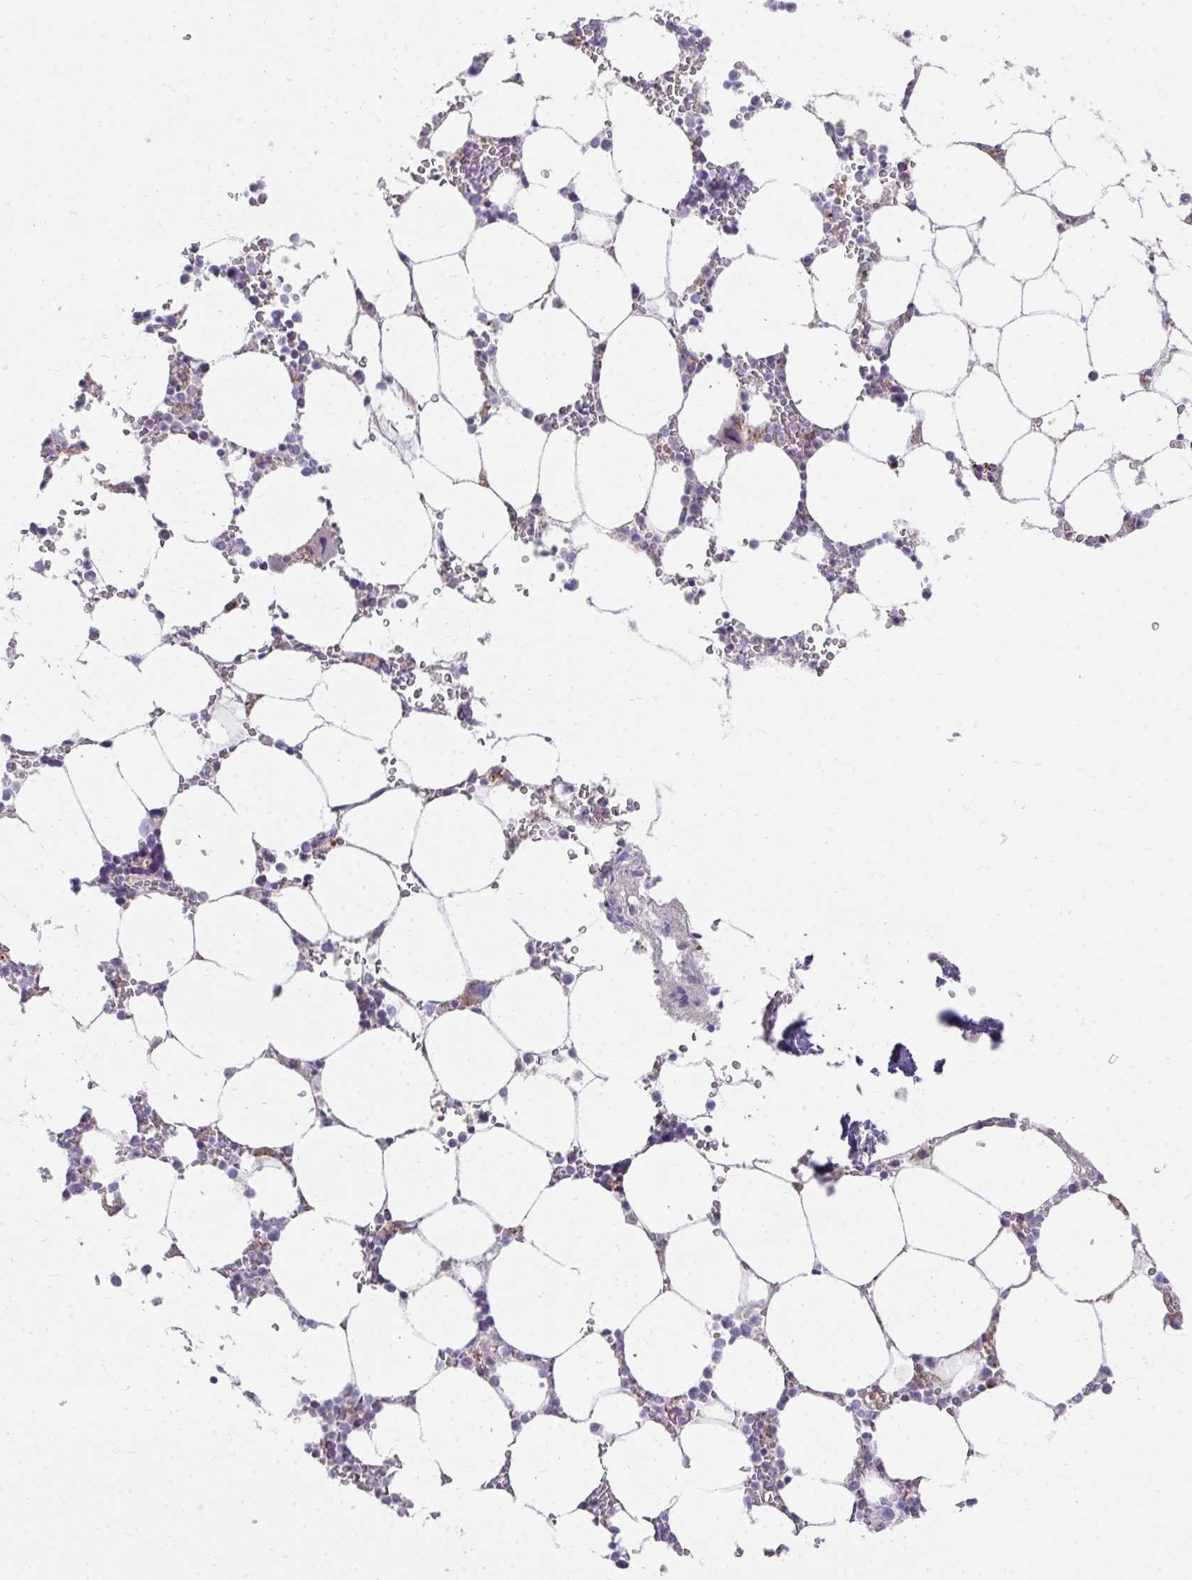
{"staining": {"intensity": "moderate", "quantity": "<25%", "location": "cytoplasmic/membranous"}, "tissue": "bone marrow", "cell_type": "Hematopoietic cells", "image_type": "normal", "snomed": [{"axis": "morphology", "description": "Normal tissue, NOS"}, {"axis": "topography", "description": "Bone marrow"}], "caption": "This histopathology image shows immunohistochemistry (IHC) staining of benign human bone marrow, with low moderate cytoplasmic/membranous staining in about <25% of hematopoietic cells.", "gene": "PRRG3", "patient": {"sex": "male", "age": 64}}